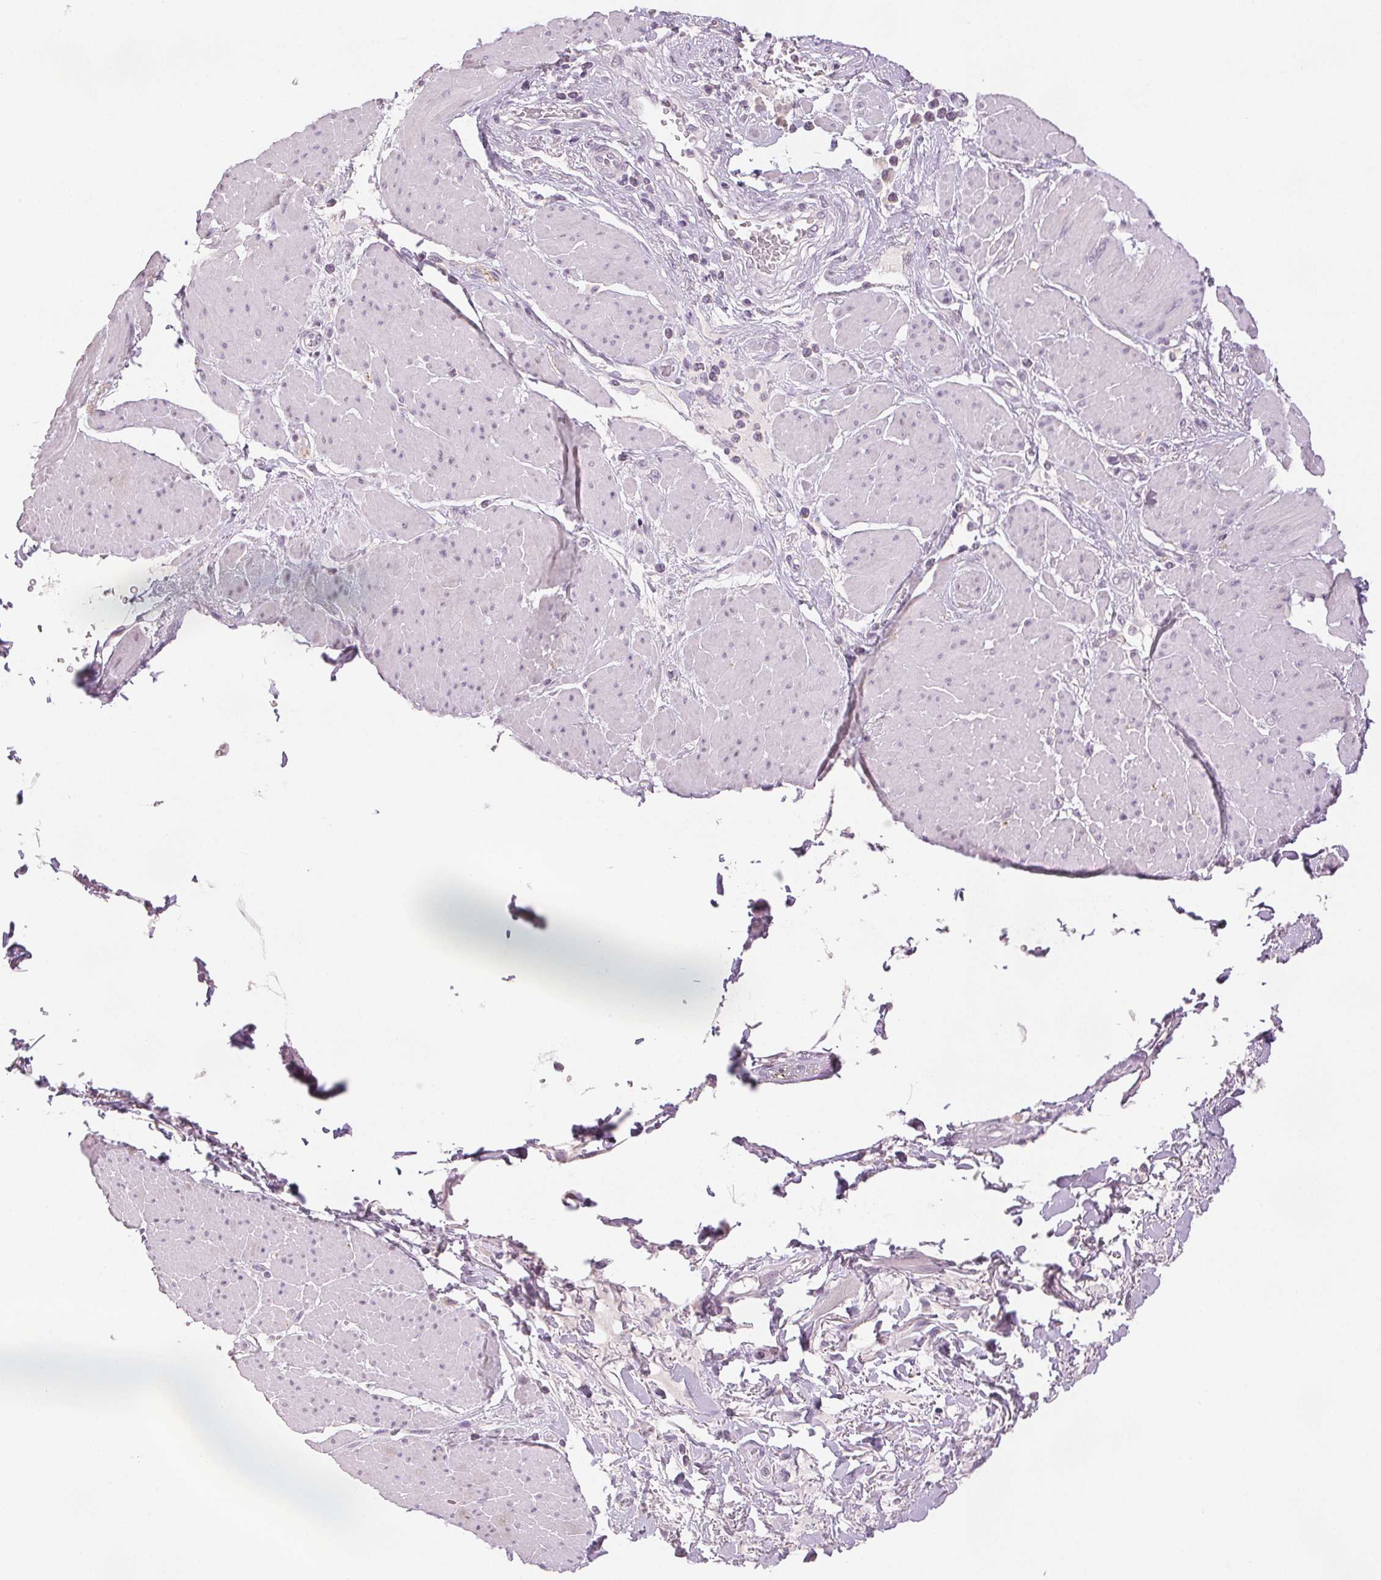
{"staining": {"intensity": "negative", "quantity": "none", "location": "none"}, "tissue": "adipose tissue", "cell_type": "Adipocytes", "image_type": "normal", "snomed": [{"axis": "morphology", "description": "Normal tissue, NOS"}, {"axis": "topography", "description": "Vagina"}, {"axis": "topography", "description": "Peripheral nerve tissue"}], "caption": "Histopathology image shows no significant protein expression in adipocytes of normal adipose tissue.", "gene": "SCGN", "patient": {"sex": "female", "age": 71}}